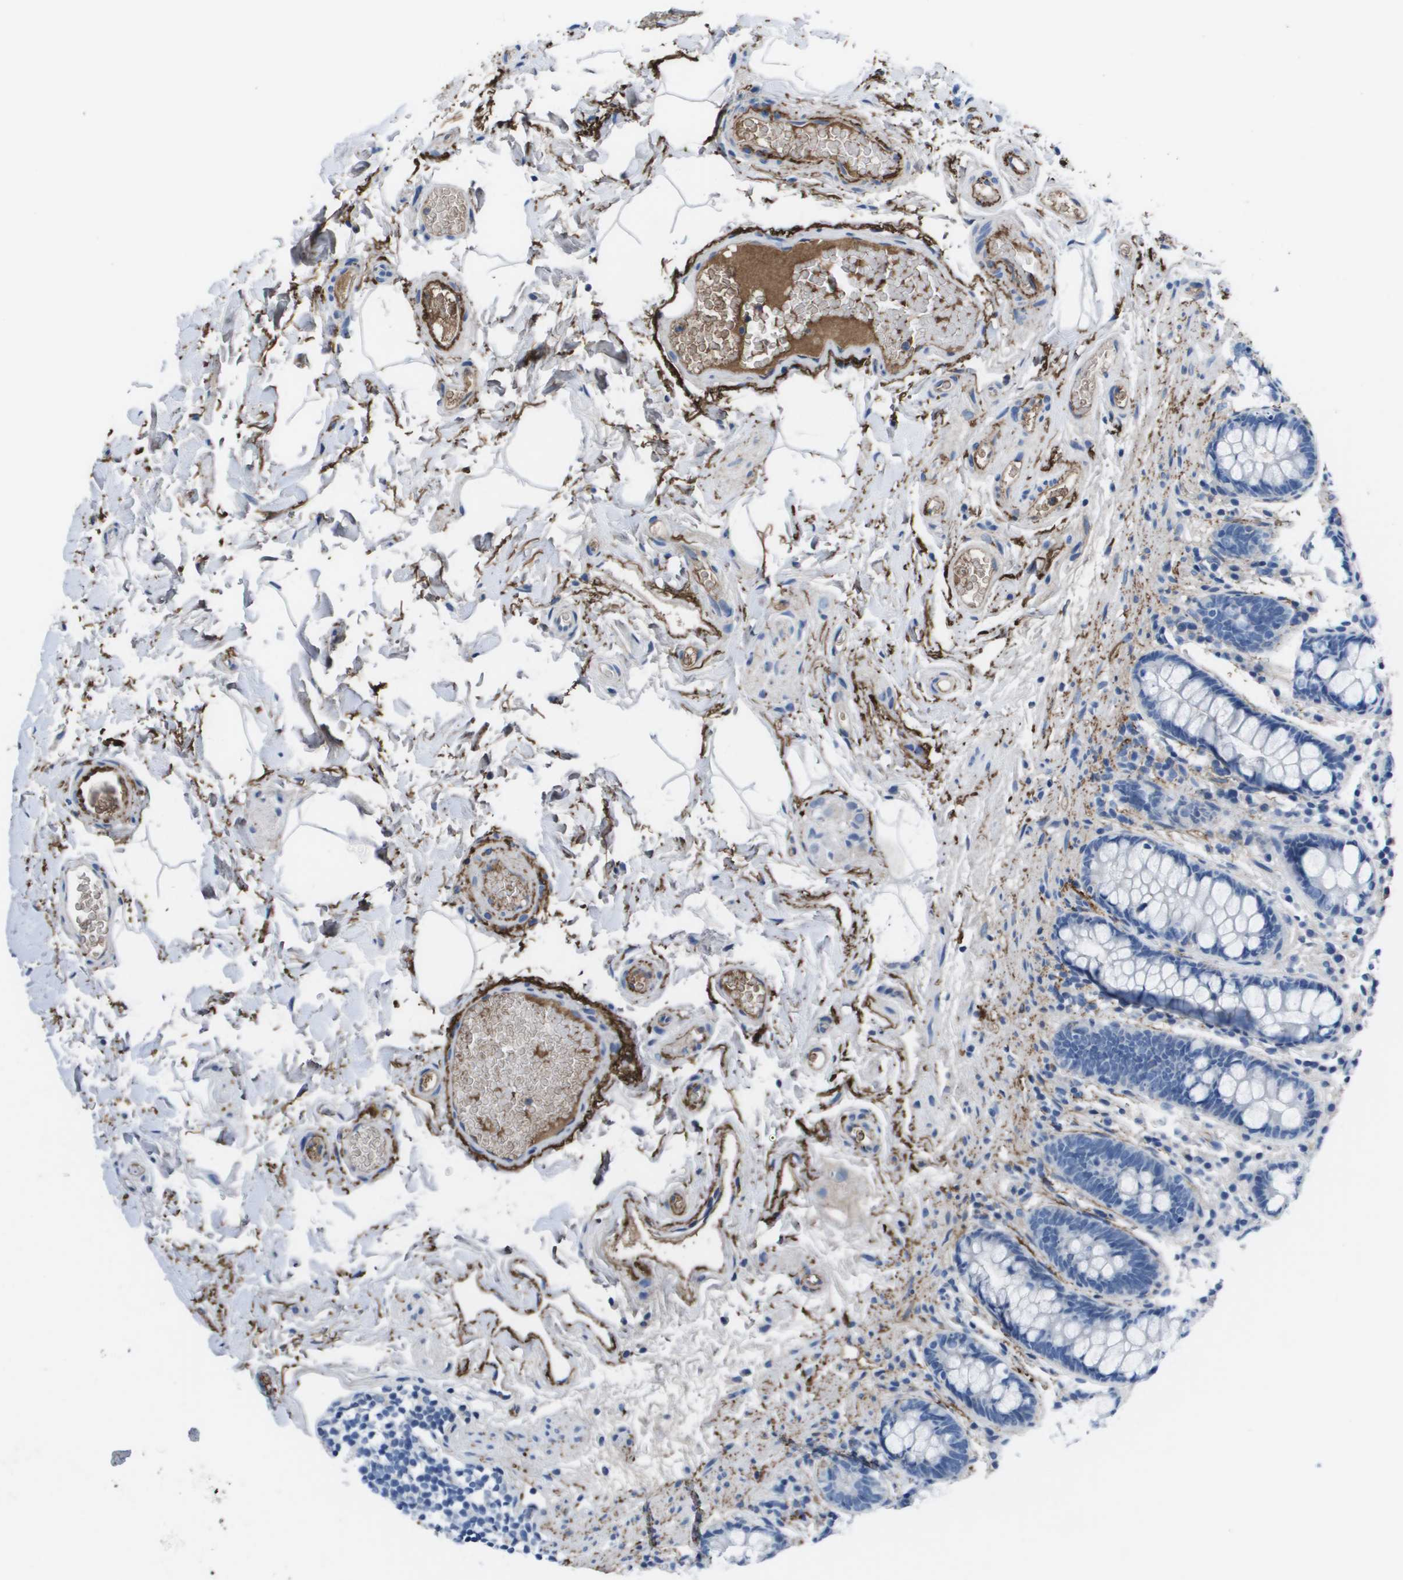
{"staining": {"intensity": "moderate", "quantity": ">75%", "location": "cytoplasmic/membranous"}, "tissue": "colon", "cell_type": "Endothelial cells", "image_type": "normal", "snomed": [{"axis": "morphology", "description": "Normal tissue, NOS"}, {"axis": "topography", "description": "Colon"}], "caption": "Brown immunohistochemical staining in normal colon demonstrates moderate cytoplasmic/membranous expression in approximately >75% of endothelial cells. Immunohistochemistry (ihc) stains the protein of interest in brown and the nuclei are stained blue.", "gene": "VTN", "patient": {"sex": "female", "age": 80}}